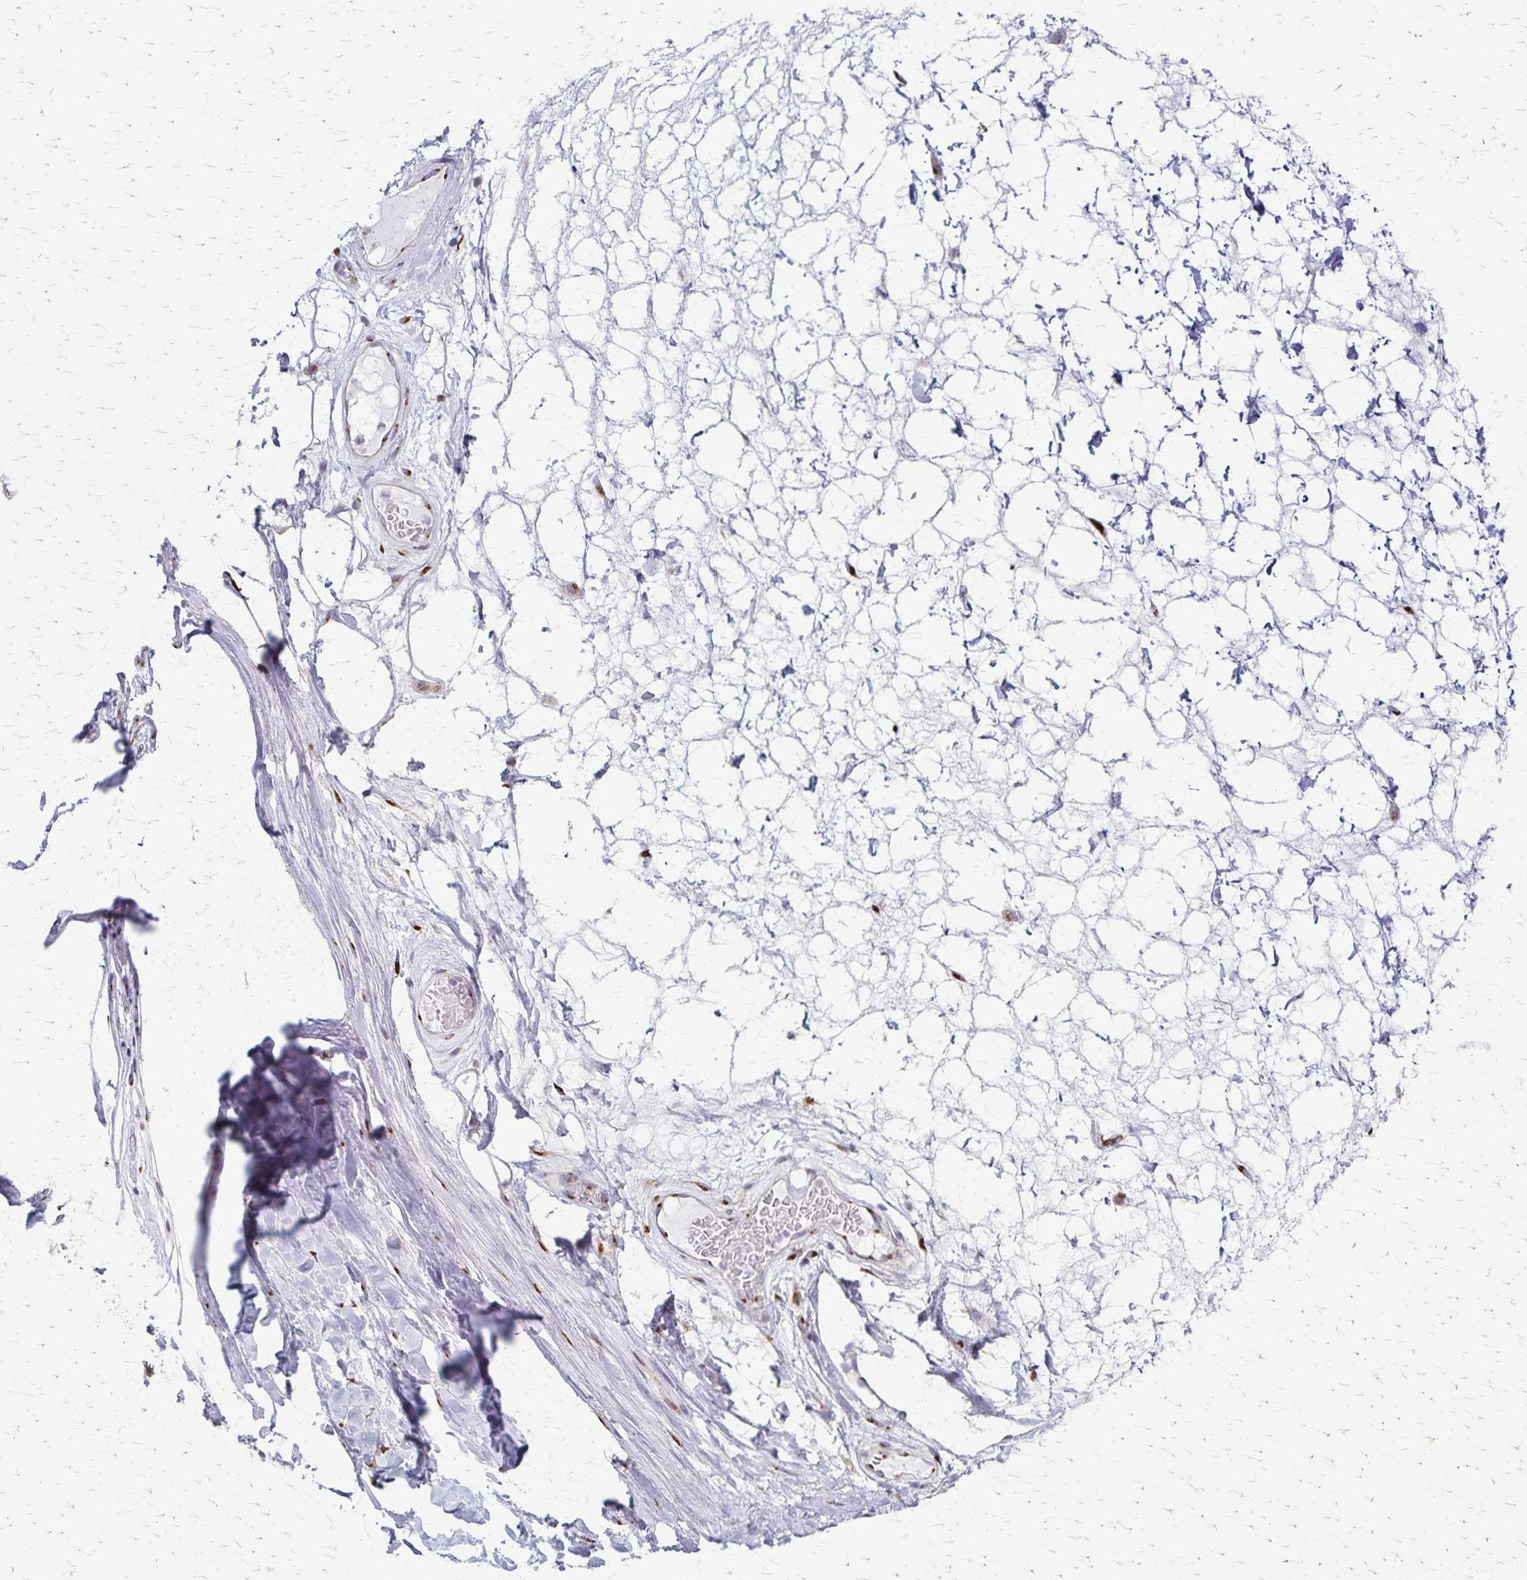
{"staining": {"intensity": "moderate", "quantity": "<25%", "location": "cytoplasmic/membranous"}, "tissue": "adipose tissue", "cell_type": "Adipocytes", "image_type": "normal", "snomed": [{"axis": "morphology", "description": "Normal tissue, NOS"}, {"axis": "topography", "description": "Lymph node"}, {"axis": "topography", "description": "Cartilage tissue"}, {"axis": "topography", "description": "Nasopharynx"}], "caption": "The micrograph demonstrates staining of normal adipose tissue, revealing moderate cytoplasmic/membranous protein staining (brown color) within adipocytes.", "gene": "MCFD2", "patient": {"sex": "male", "age": 63}}